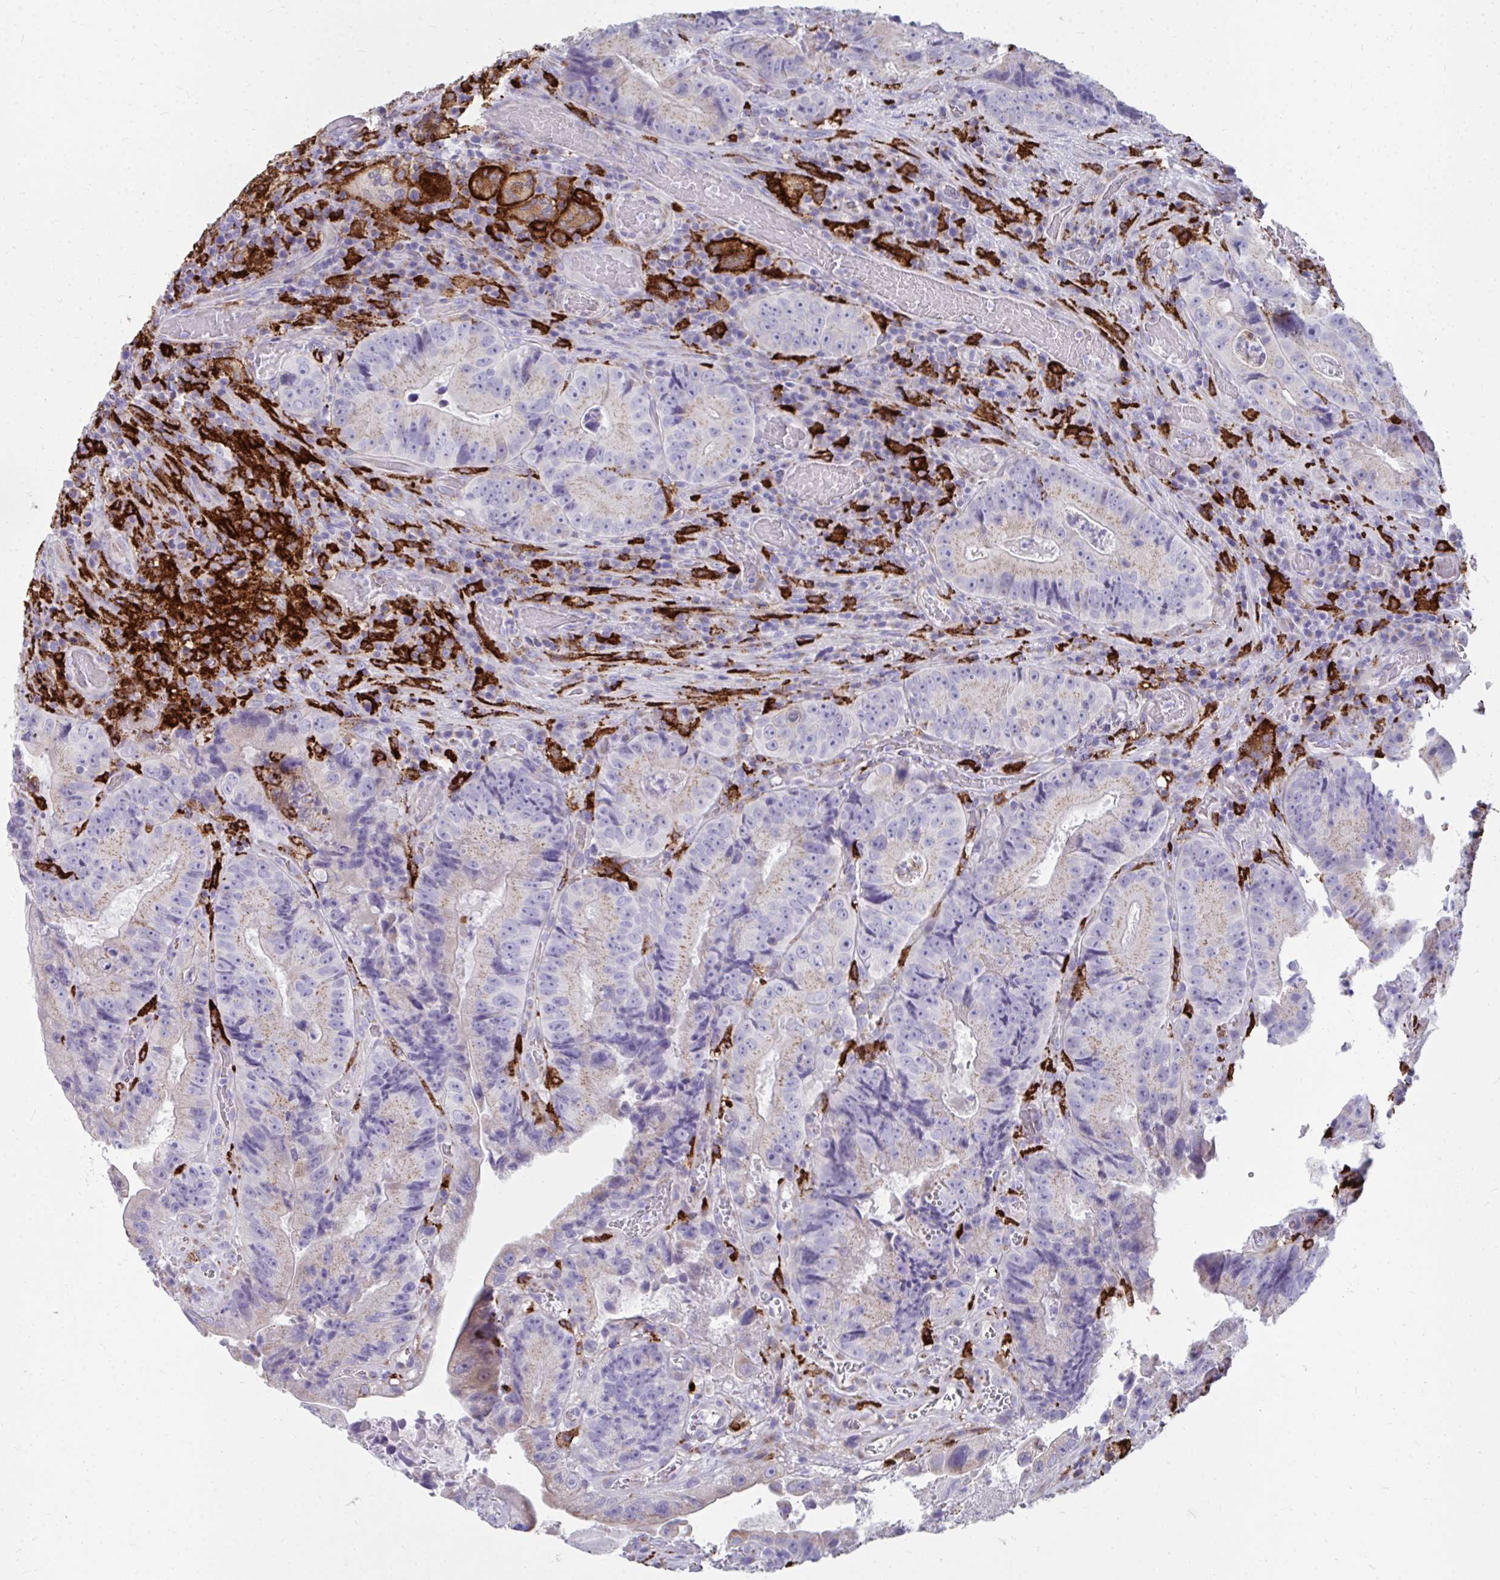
{"staining": {"intensity": "weak", "quantity": "25%-75%", "location": "cytoplasmic/membranous"}, "tissue": "colorectal cancer", "cell_type": "Tumor cells", "image_type": "cancer", "snomed": [{"axis": "morphology", "description": "Adenocarcinoma, NOS"}, {"axis": "topography", "description": "Colon"}], "caption": "Immunohistochemical staining of human colorectal cancer demonstrates low levels of weak cytoplasmic/membranous expression in approximately 25%-75% of tumor cells.", "gene": "CD163", "patient": {"sex": "female", "age": 86}}